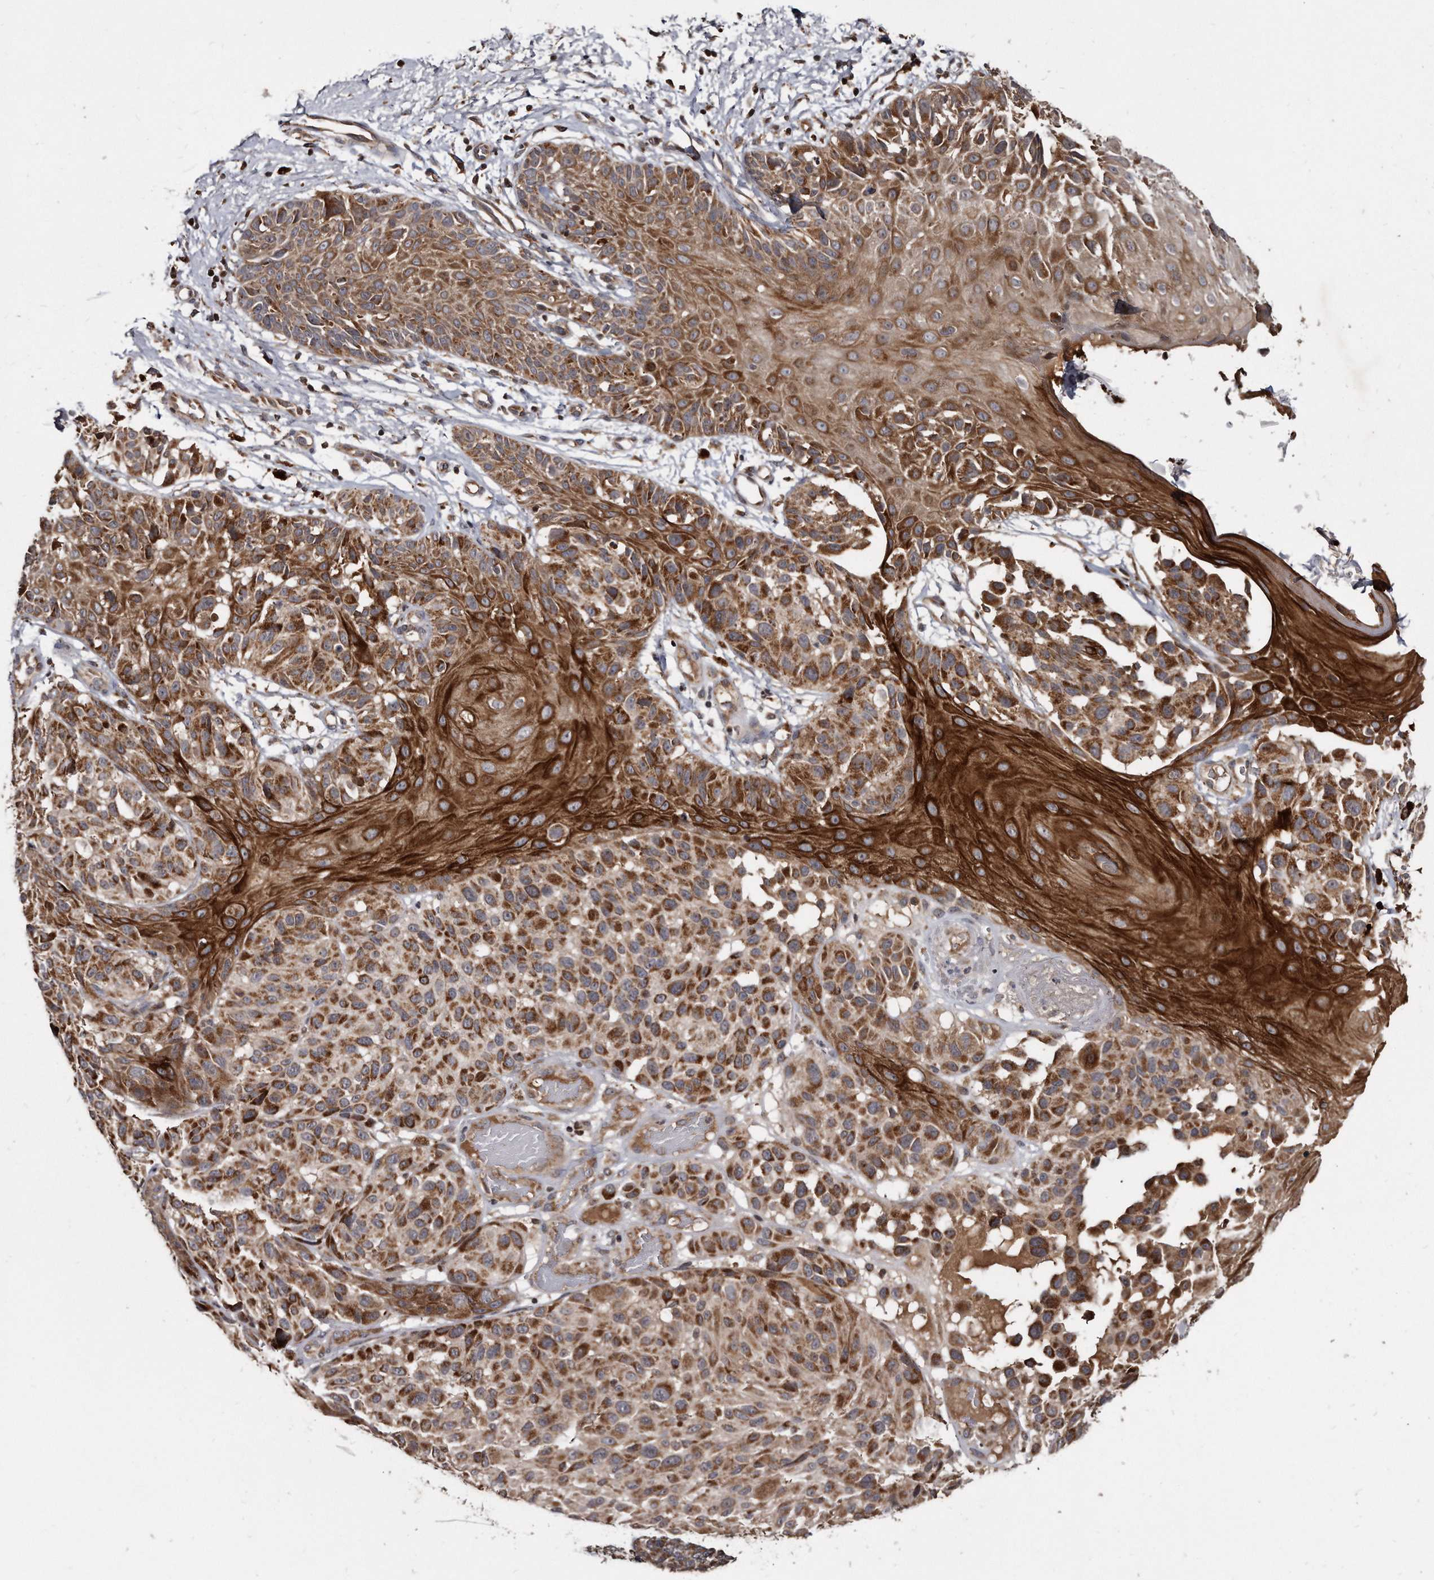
{"staining": {"intensity": "moderate", "quantity": ">75%", "location": "cytoplasmic/membranous"}, "tissue": "melanoma", "cell_type": "Tumor cells", "image_type": "cancer", "snomed": [{"axis": "morphology", "description": "Malignant melanoma, NOS"}, {"axis": "topography", "description": "Skin"}], "caption": "Brown immunohistochemical staining in human malignant melanoma reveals moderate cytoplasmic/membranous staining in about >75% of tumor cells. (brown staining indicates protein expression, while blue staining denotes nuclei).", "gene": "FAM136A", "patient": {"sex": "male", "age": 83}}